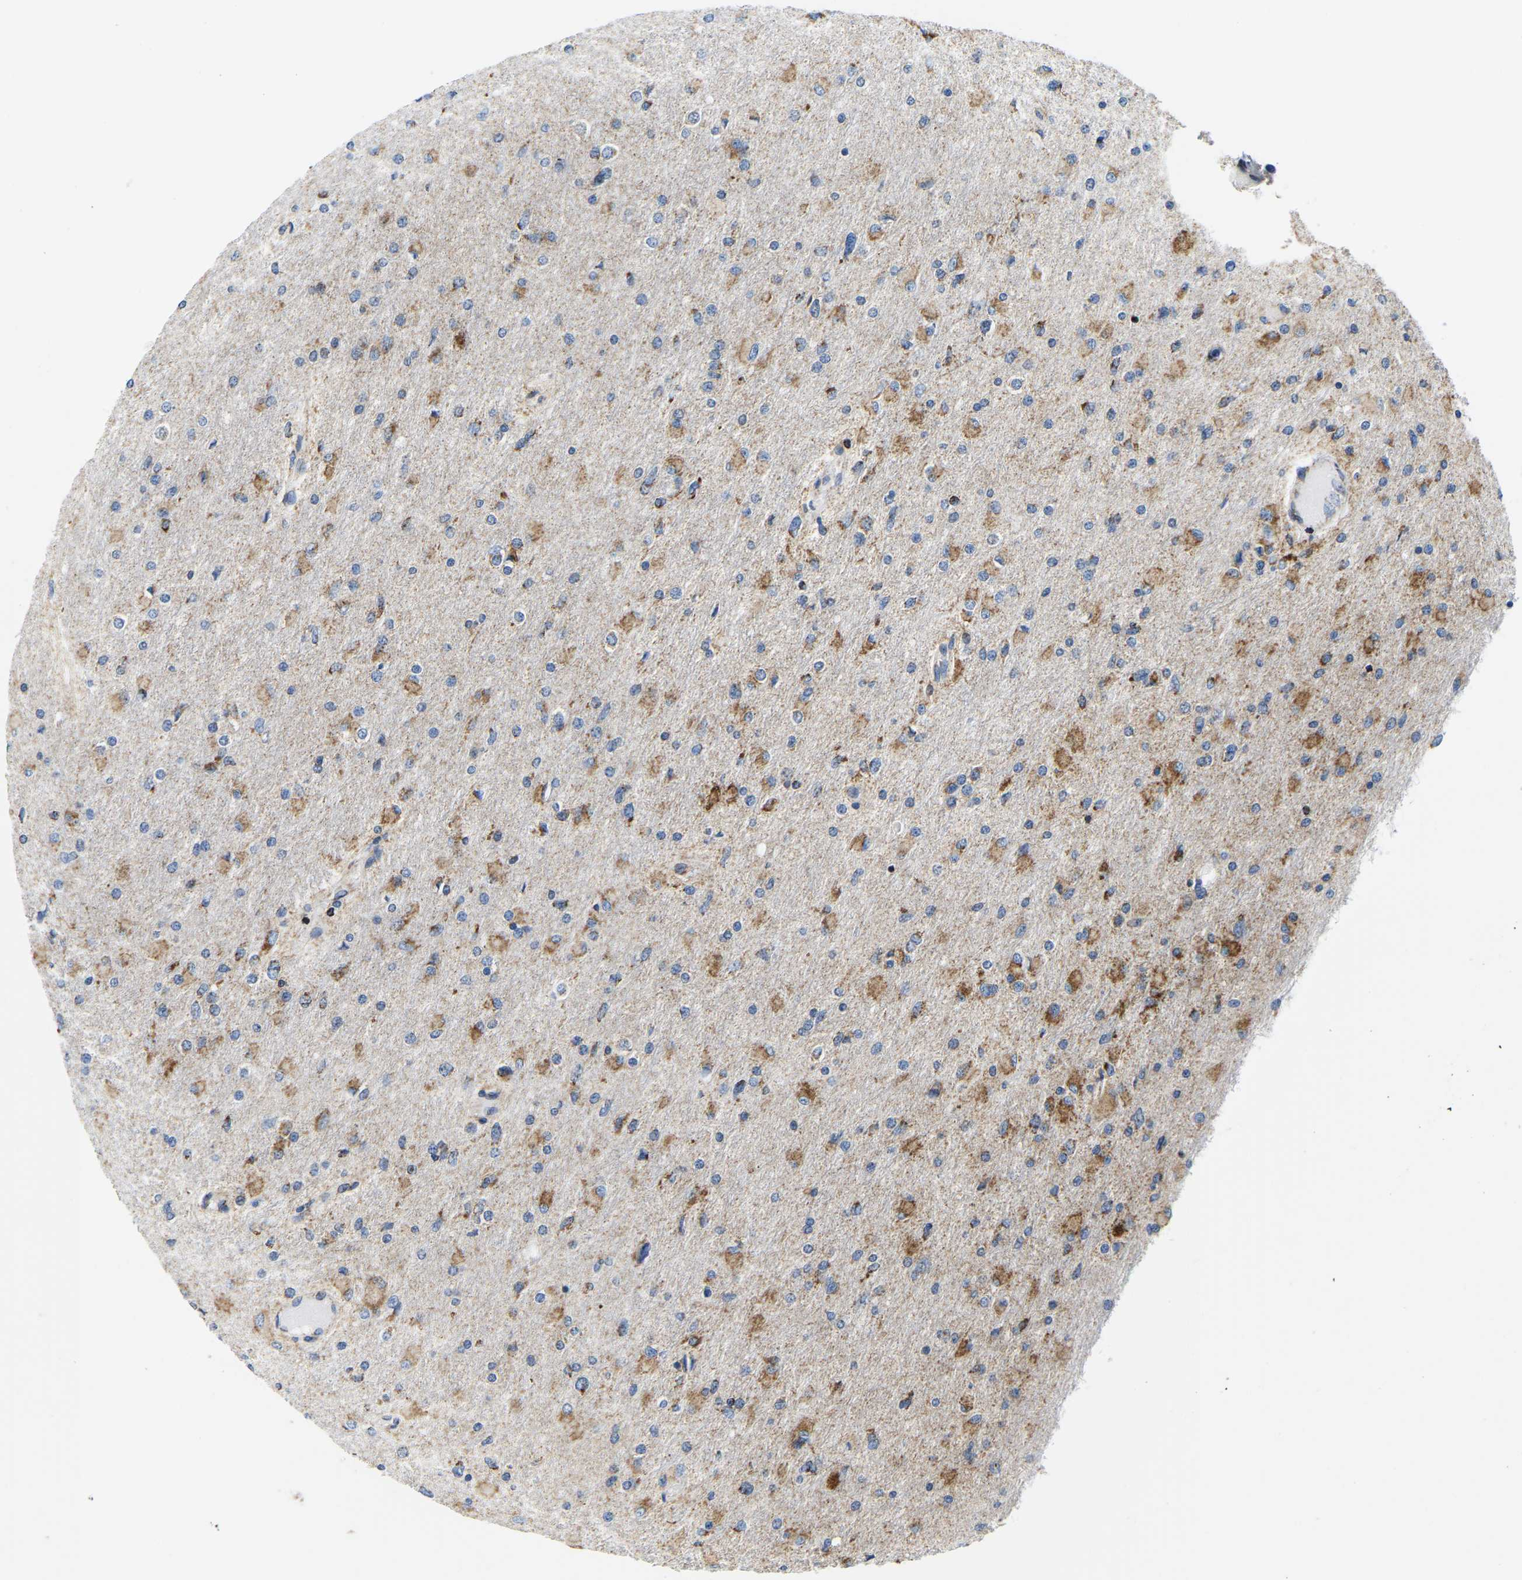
{"staining": {"intensity": "moderate", "quantity": "25%-75%", "location": "cytoplasmic/membranous"}, "tissue": "glioma", "cell_type": "Tumor cells", "image_type": "cancer", "snomed": [{"axis": "morphology", "description": "Glioma, malignant, High grade"}, {"axis": "topography", "description": "Cerebral cortex"}], "caption": "The image reveals a brown stain indicating the presence of a protein in the cytoplasmic/membranous of tumor cells in glioma. (DAB (3,3'-diaminobenzidine) = brown stain, brightfield microscopy at high magnification).", "gene": "SFXN1", "patient": {"sex": "female", "age": 36}}